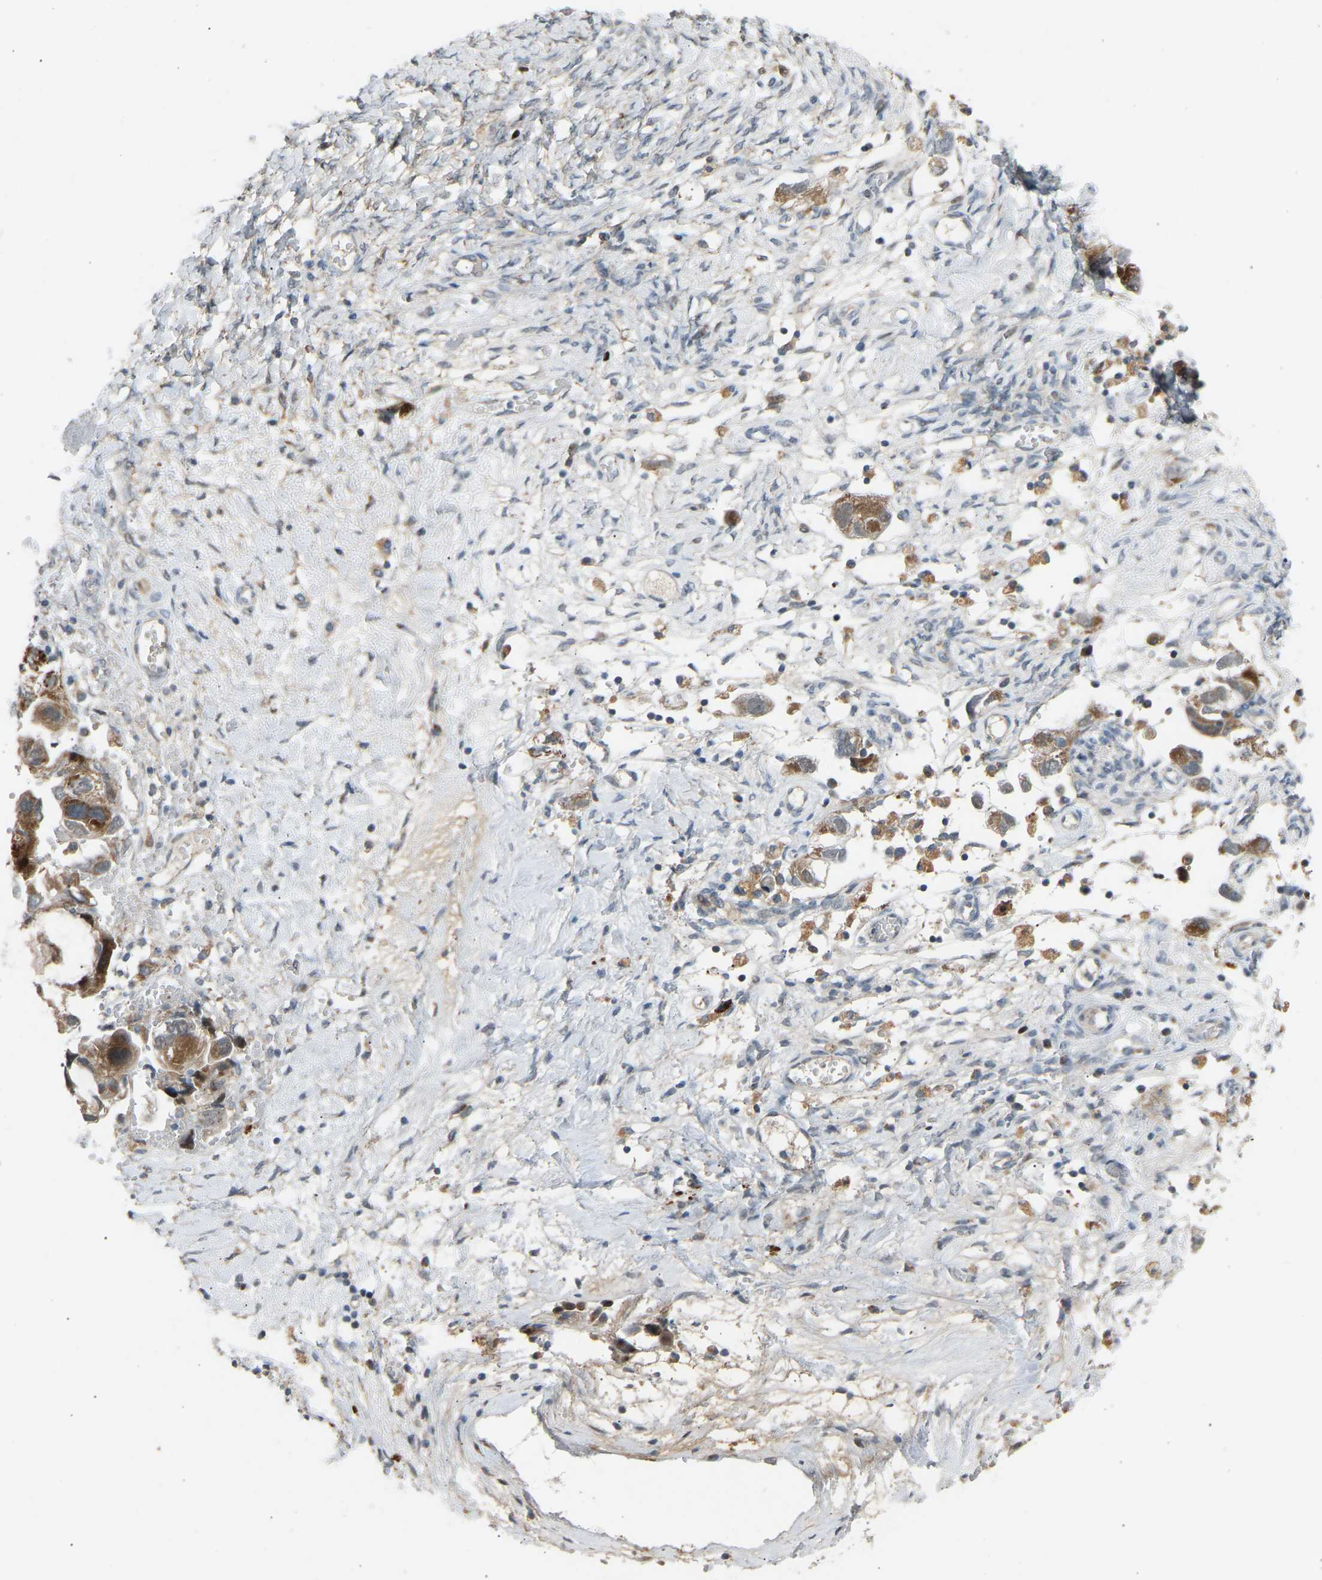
{"staining": {"intensity": "moderate", "quantity": ">75%", "location": "cytoplasmic/membranous"}, "tissue": "ovarian cancer", "cell_type": "Tumor cells", "image_type": "cancer", "snomed": [{"axis": "morphology", "description": "Carcinoma, NOS"}, {"axis": "morphology", "description": "Cystadenocarcinoma, serous, NOS"}, {"axis": "topography", "description": "Ovary"}], "caption": "Moderate cytoplasmic/membranous expression is present in about >75% of tumor cells in serous cystadenocarcinoma (ovarian).", "gene": "VPS41", "patient": {"sex": "female", "age": 69}}